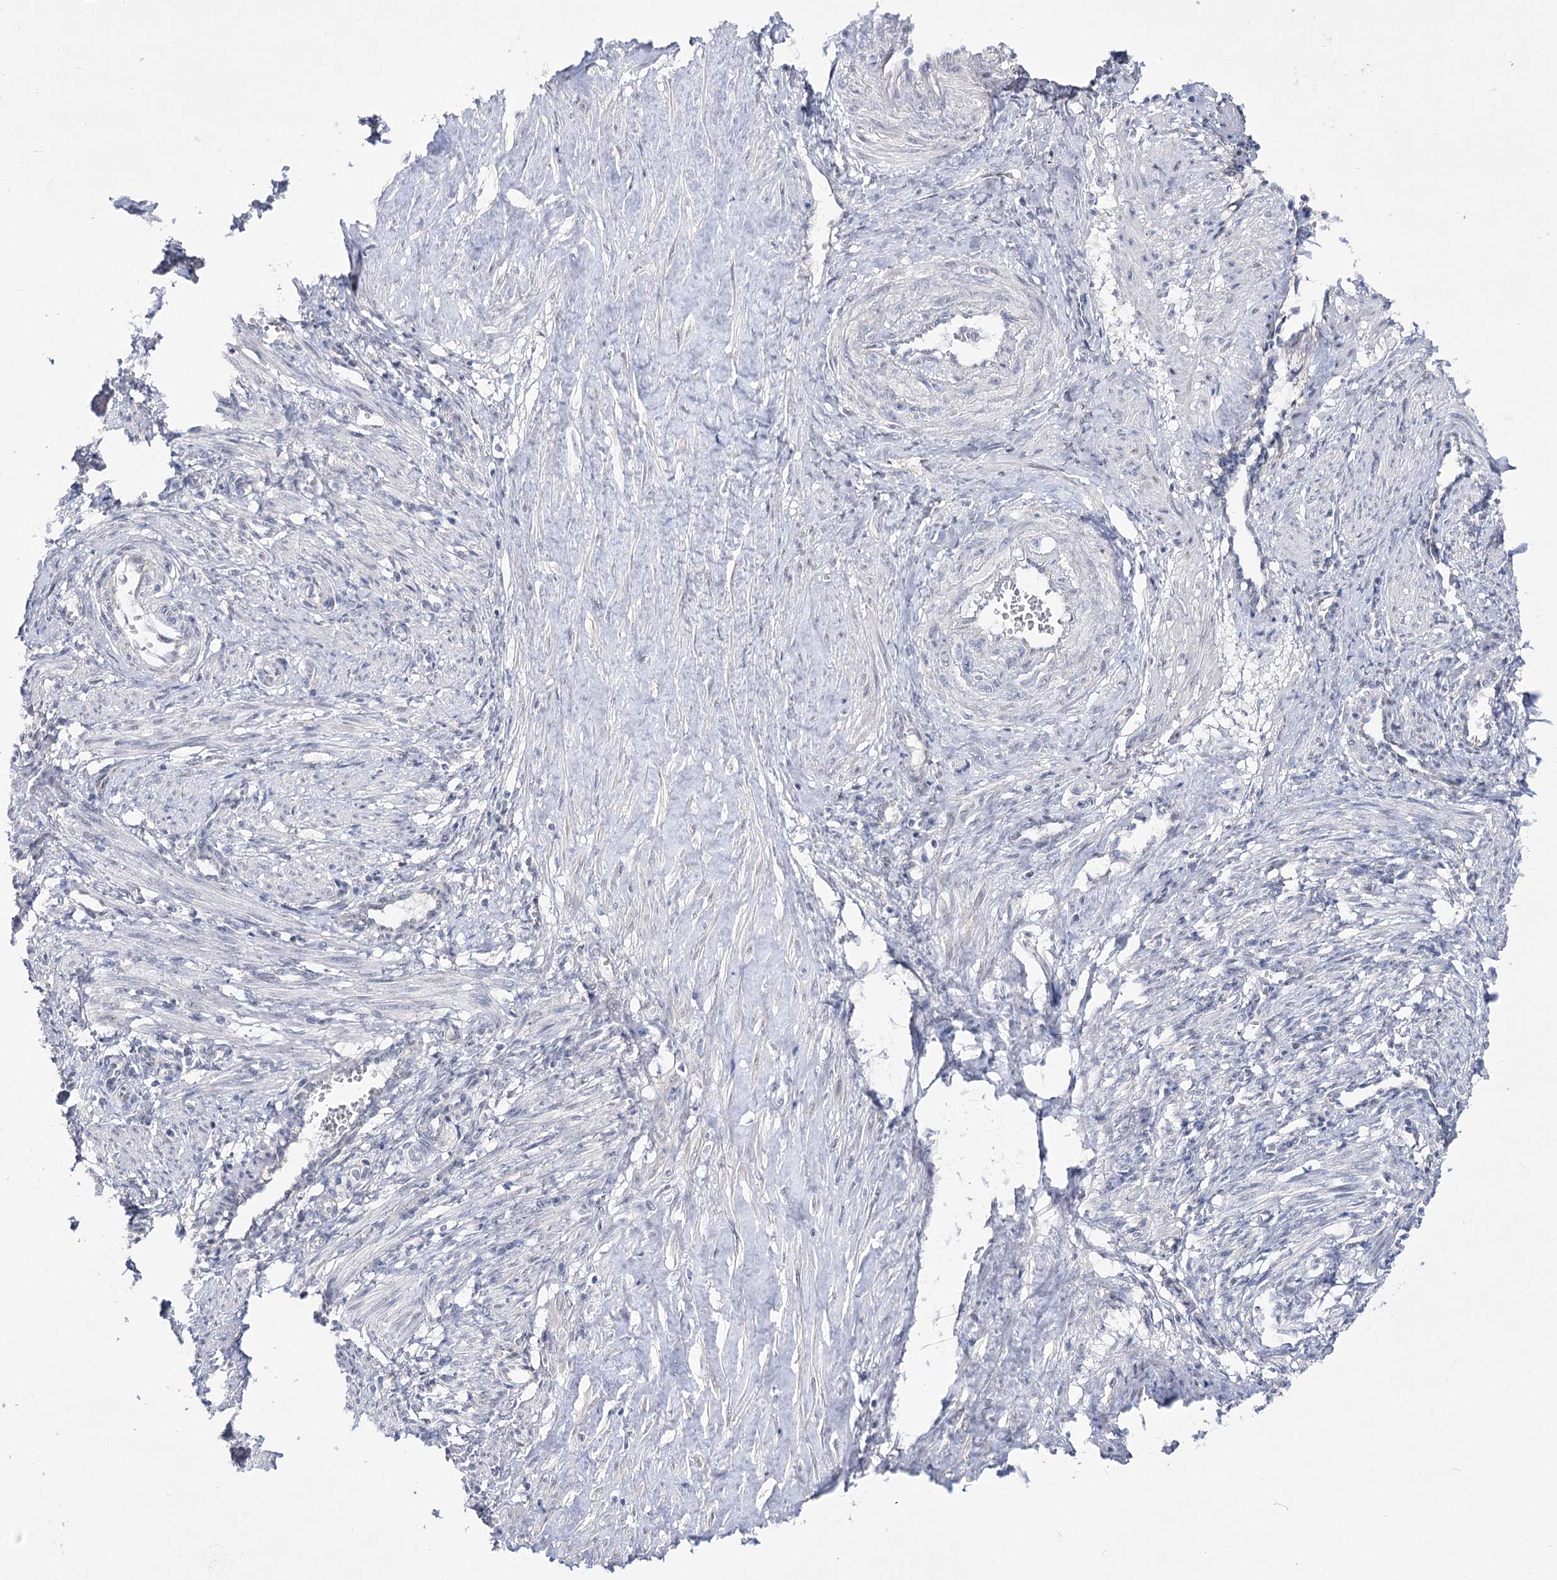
{"staining": {"intensity": "negative", "quantity": "none", "location": "none"}, "tissue": "smooth muscle", "cell_type": "Smooth muscle cells", "image_type": "normal", "snomed": [{"axis": "morphology", "description": "Normal tissue, NOS"}, {"axis": "topography", "description": "Endometrium"}], "caption": "Immunohistochemistry photomicrograph of unremarkable smooth muscle stained for a protein (brown), which shows no staining in smooth muscle cells.", "gene": "ATP10B", "patient": {"sex": "female", "age": 33}}